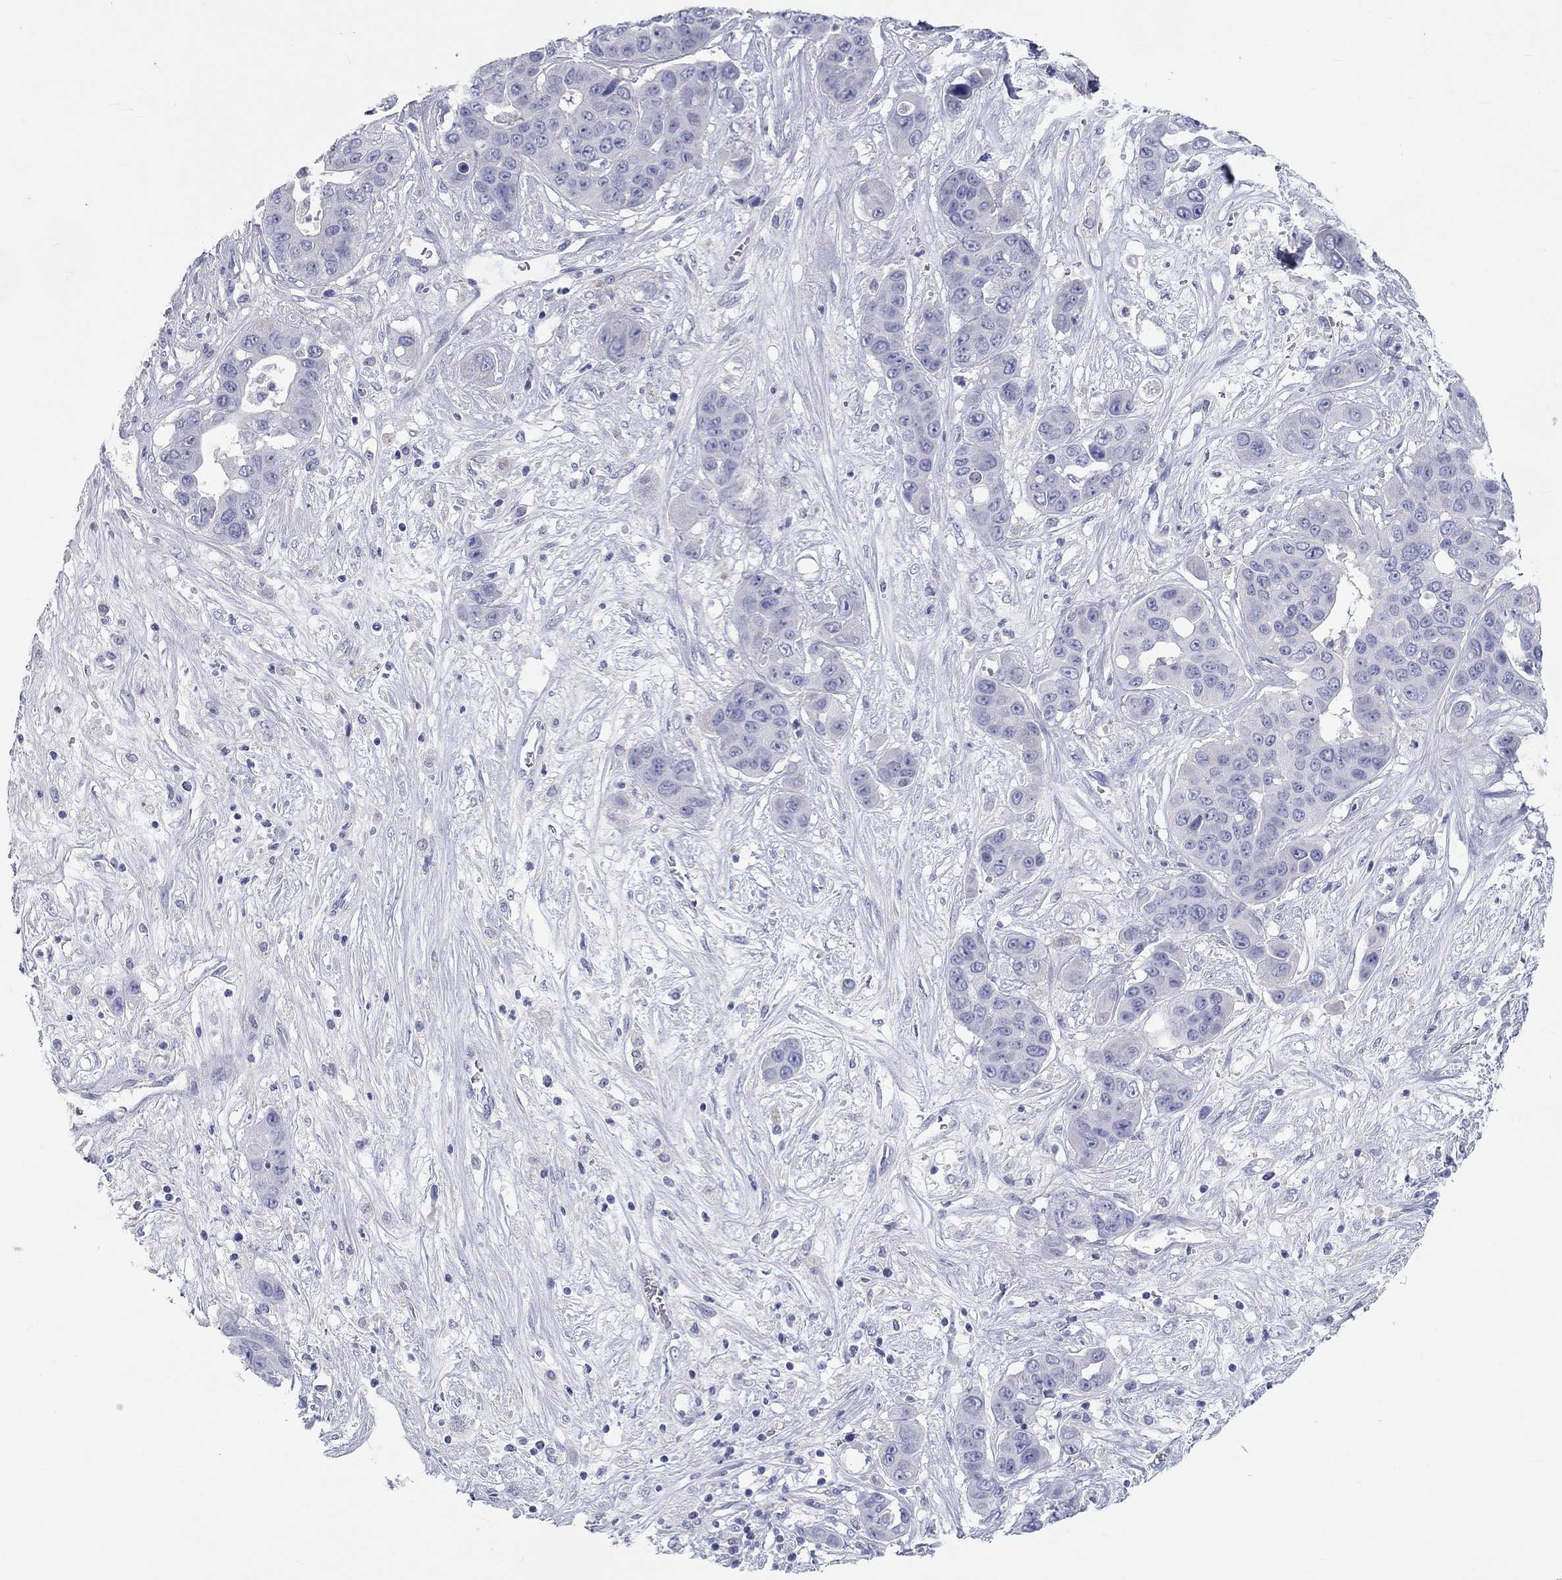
{"staining": {"intensity": "negative", "quantity": "none", "location": "none"}, "tissue": "liver cancer", "cell_type": "Tumor cells", "image_type": "cancer", "snomed": [{"axis": "morphology", "description": "Cholangiocarcinoma"}, {"axis": "topography", "description": "Liver"}], "caption": "There is no significant expression in tumor cells of liver cholangiocarcinoma.", "gene": "PCDHGC5", "patient": {"sex": "female", "age": 52}}